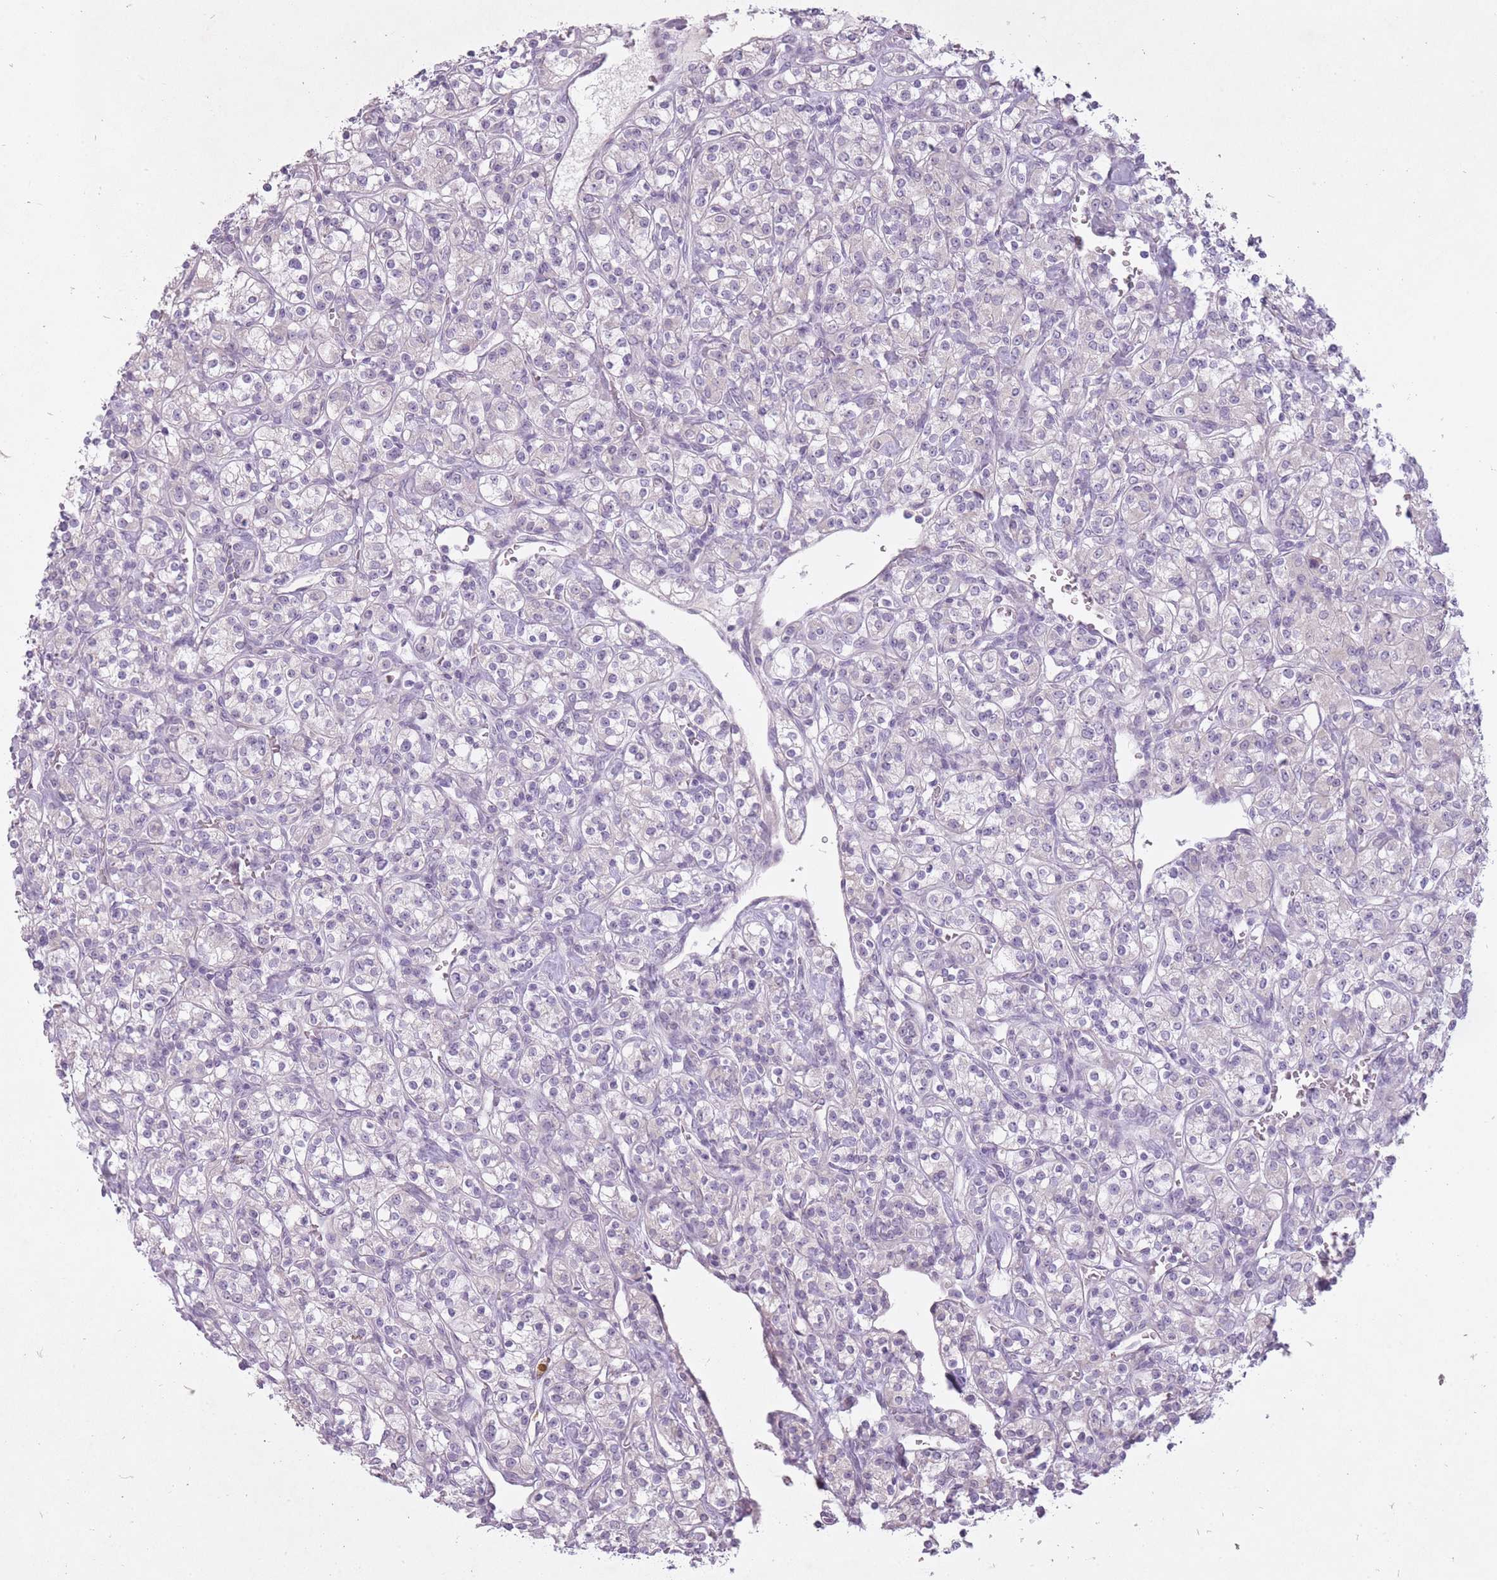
{"staining": {"intensity": "negative", "quantity": "none", "location": "none"}, "tissue": "renal cancer", "cell_type": "Tumor cells", "image_type": "cancer", "snomed": [{"axis": "morphology", "description": "Adenocarcinoma, NOS"}, {"axis": "topography", "description": "Kidney"}], "caption": "The immunohistochemistry photomicrograph has no significant expression in tumor cells of adenocarcinoma (renal) tissue.", "gene": "FAM43B", "patient": {"sex": "male", "age": 77}}